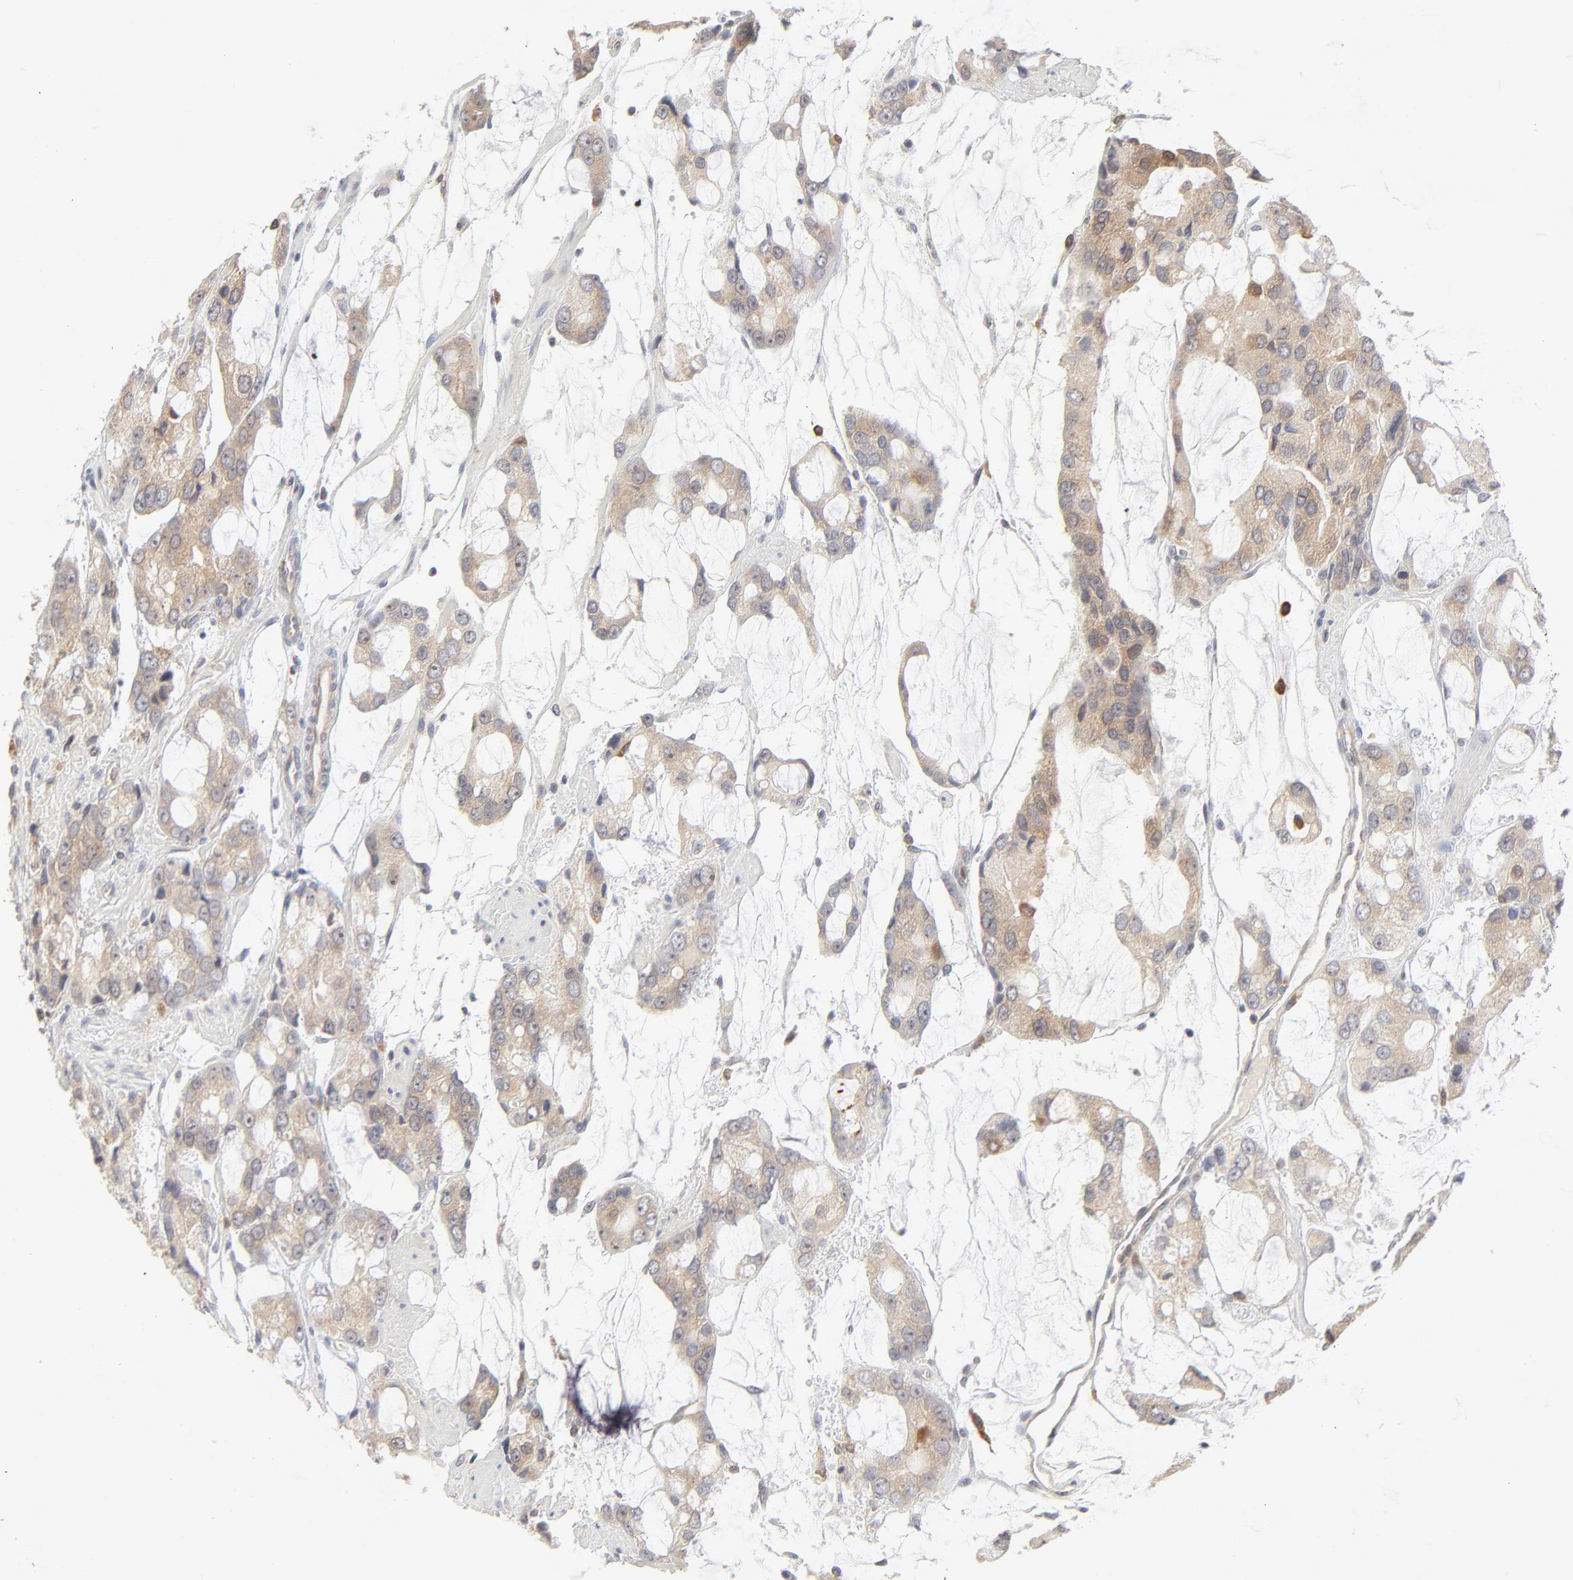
{"staining": {"intensity": "moderate", "quantity": ">75%", "location": "cytoplasmic/membranous"}, "tissue": "prostate cancer", "cell_type": "Tumor cells", "image_type": "cancer", "snomed": [{"axis": "morphology", "description": "Adenocarcinoma, High grade"}, {"axis": "topography", "description": "Prostate"}], "caption": "Prostate cancer (adenocarcinoma (high-grade)) tissue reveals moderate cytoplasmic/membranous expression in about >75% of tumor cells", "gene": "RAB5C", "patient": {"sex": "male", "age": 67}}